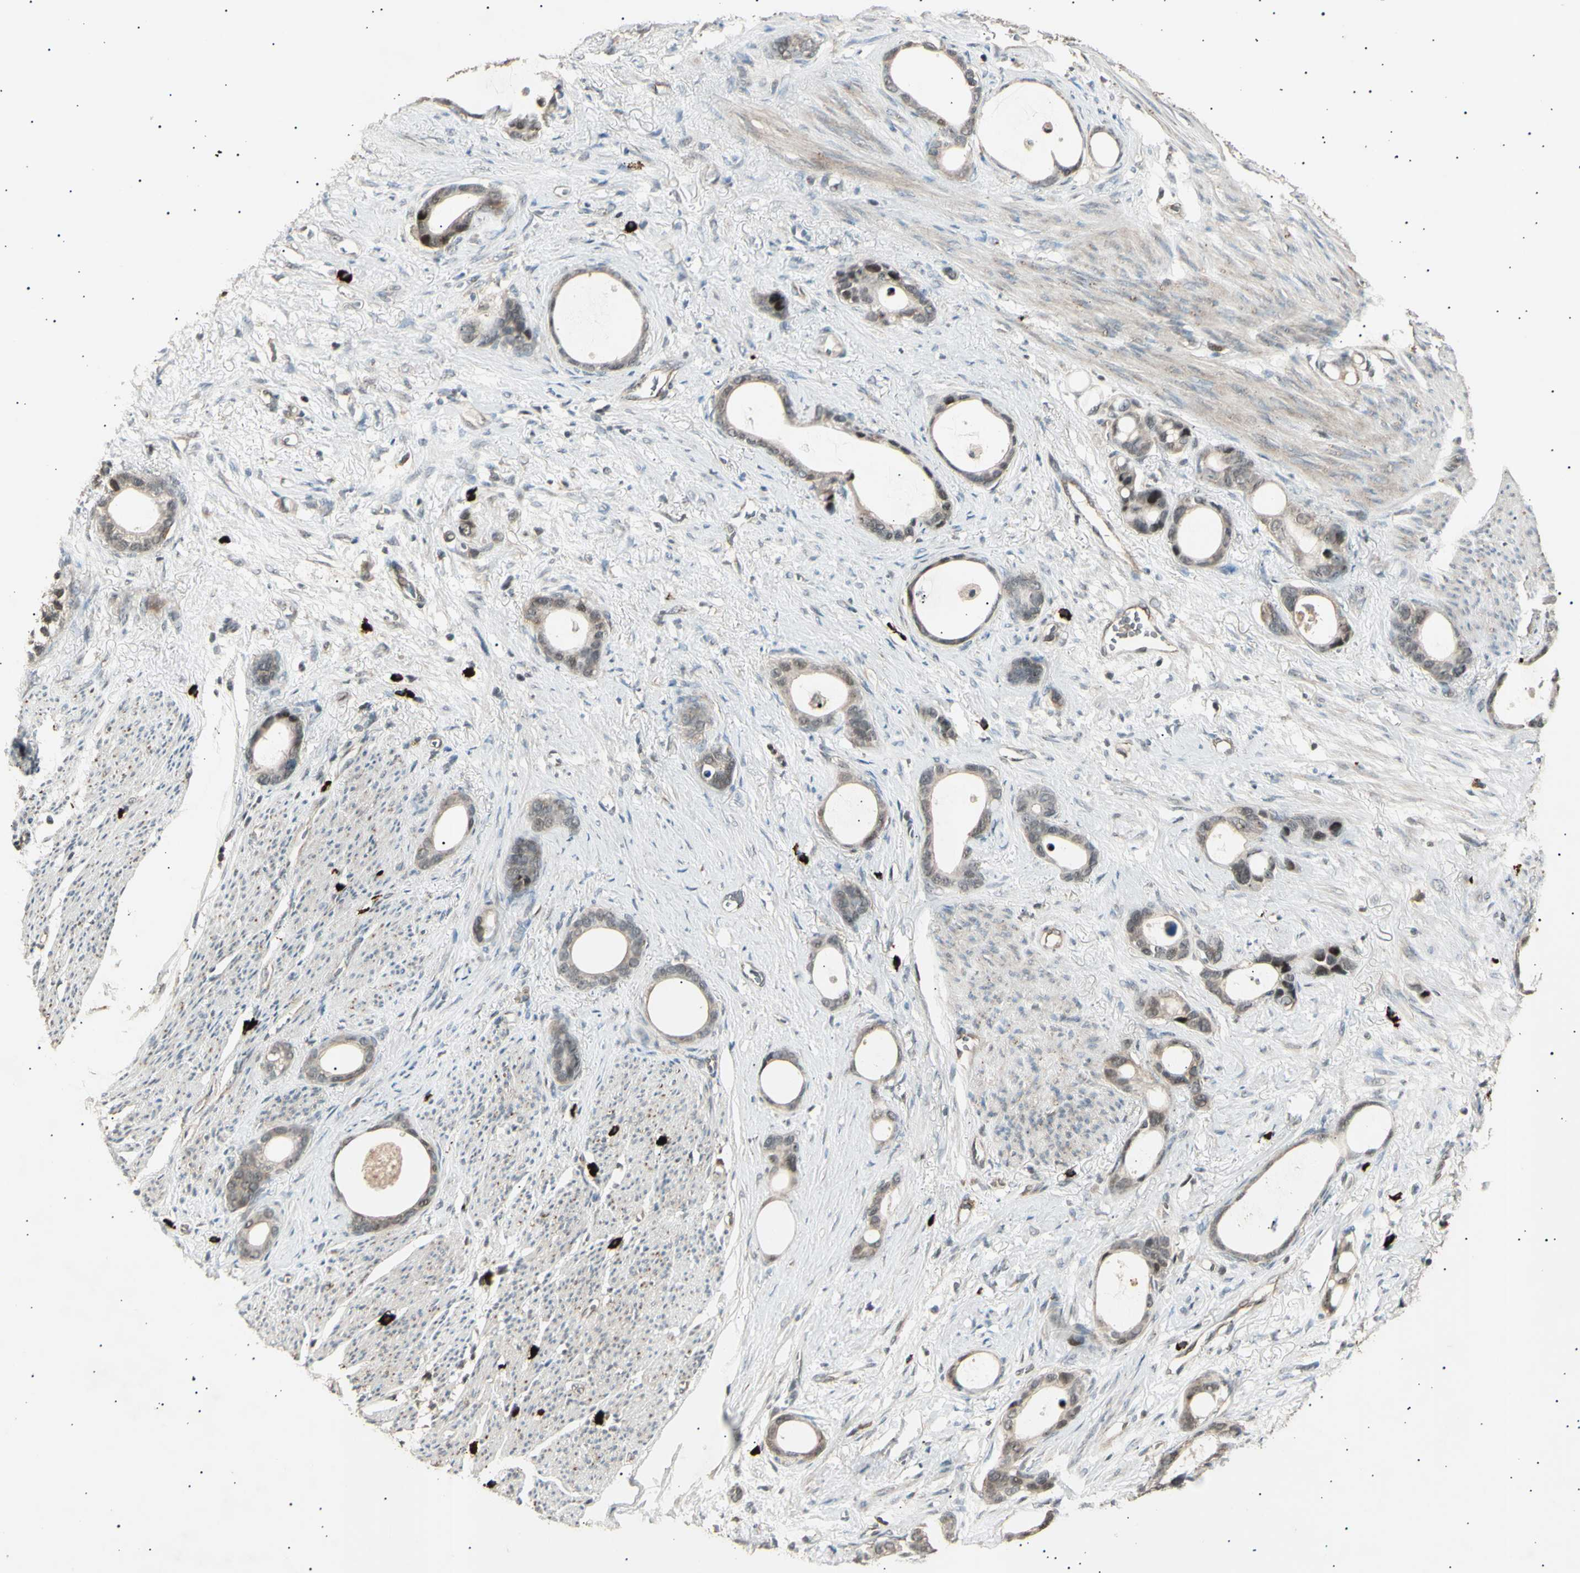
{"staining": {"intensity": "weak", "quantity": "25%-75%", "location": "cytoplasmic/membranous,nuclear"}, "tissue": "stomach cancer", "cell_type": "Tumor cells", "image_type": "cancer", "snomed": [{"axis": "morphology", "description": "Adenocarcinoma, NOS"}, {"axis": "topography", "description": "Stomach"}], "caption": "Protein expression analysis of adenocarcinoma (stomach) exhibits weak cytoplasmic/membranous and nuclear staining in about 25%-75% of tumor cells.", "gene": "NUAK2", "patient": {"sex": "female", "age": 75}}